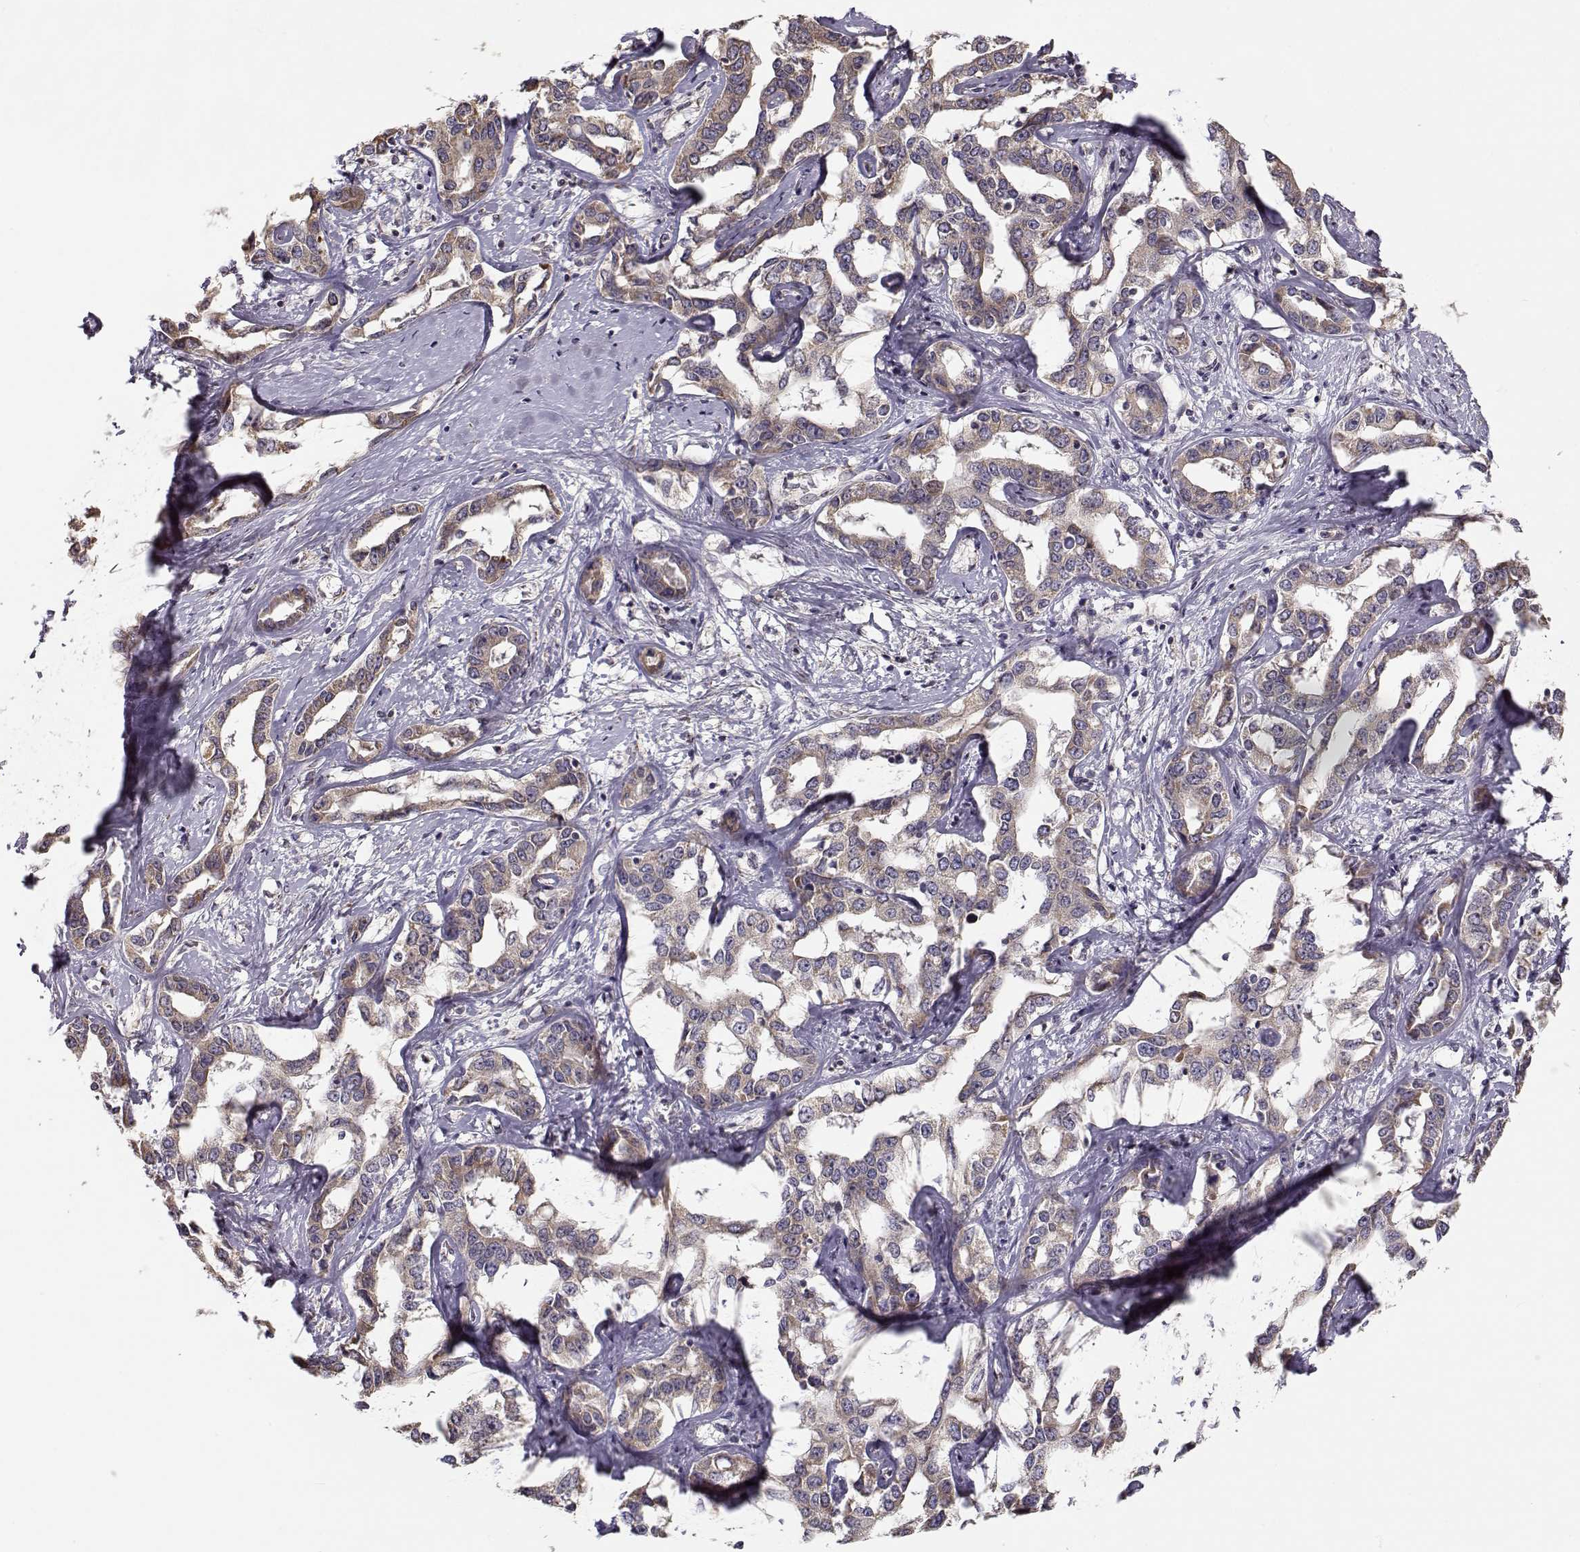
{"staining": {"intensity": "weak", "quantity": "25%-75%", "location": "cytoplasmic/membranous"}, "tissue": "liver cancer", "cell_type": "Tumor cells", "image_type": "cancer", "snomed": [{"axis": "morphology", "description": "Cholangiocarcinoma"}, {"axis": "topography", "description": "Liver"}], "caption": "The immunohistochemical stain shows weak cytoplasmic/membranous positivity in tumor cells of liver cholangiocarcinoma tissue.", "gene": "ENTPD8", "patient": {"sex": "male", "age": 59}}